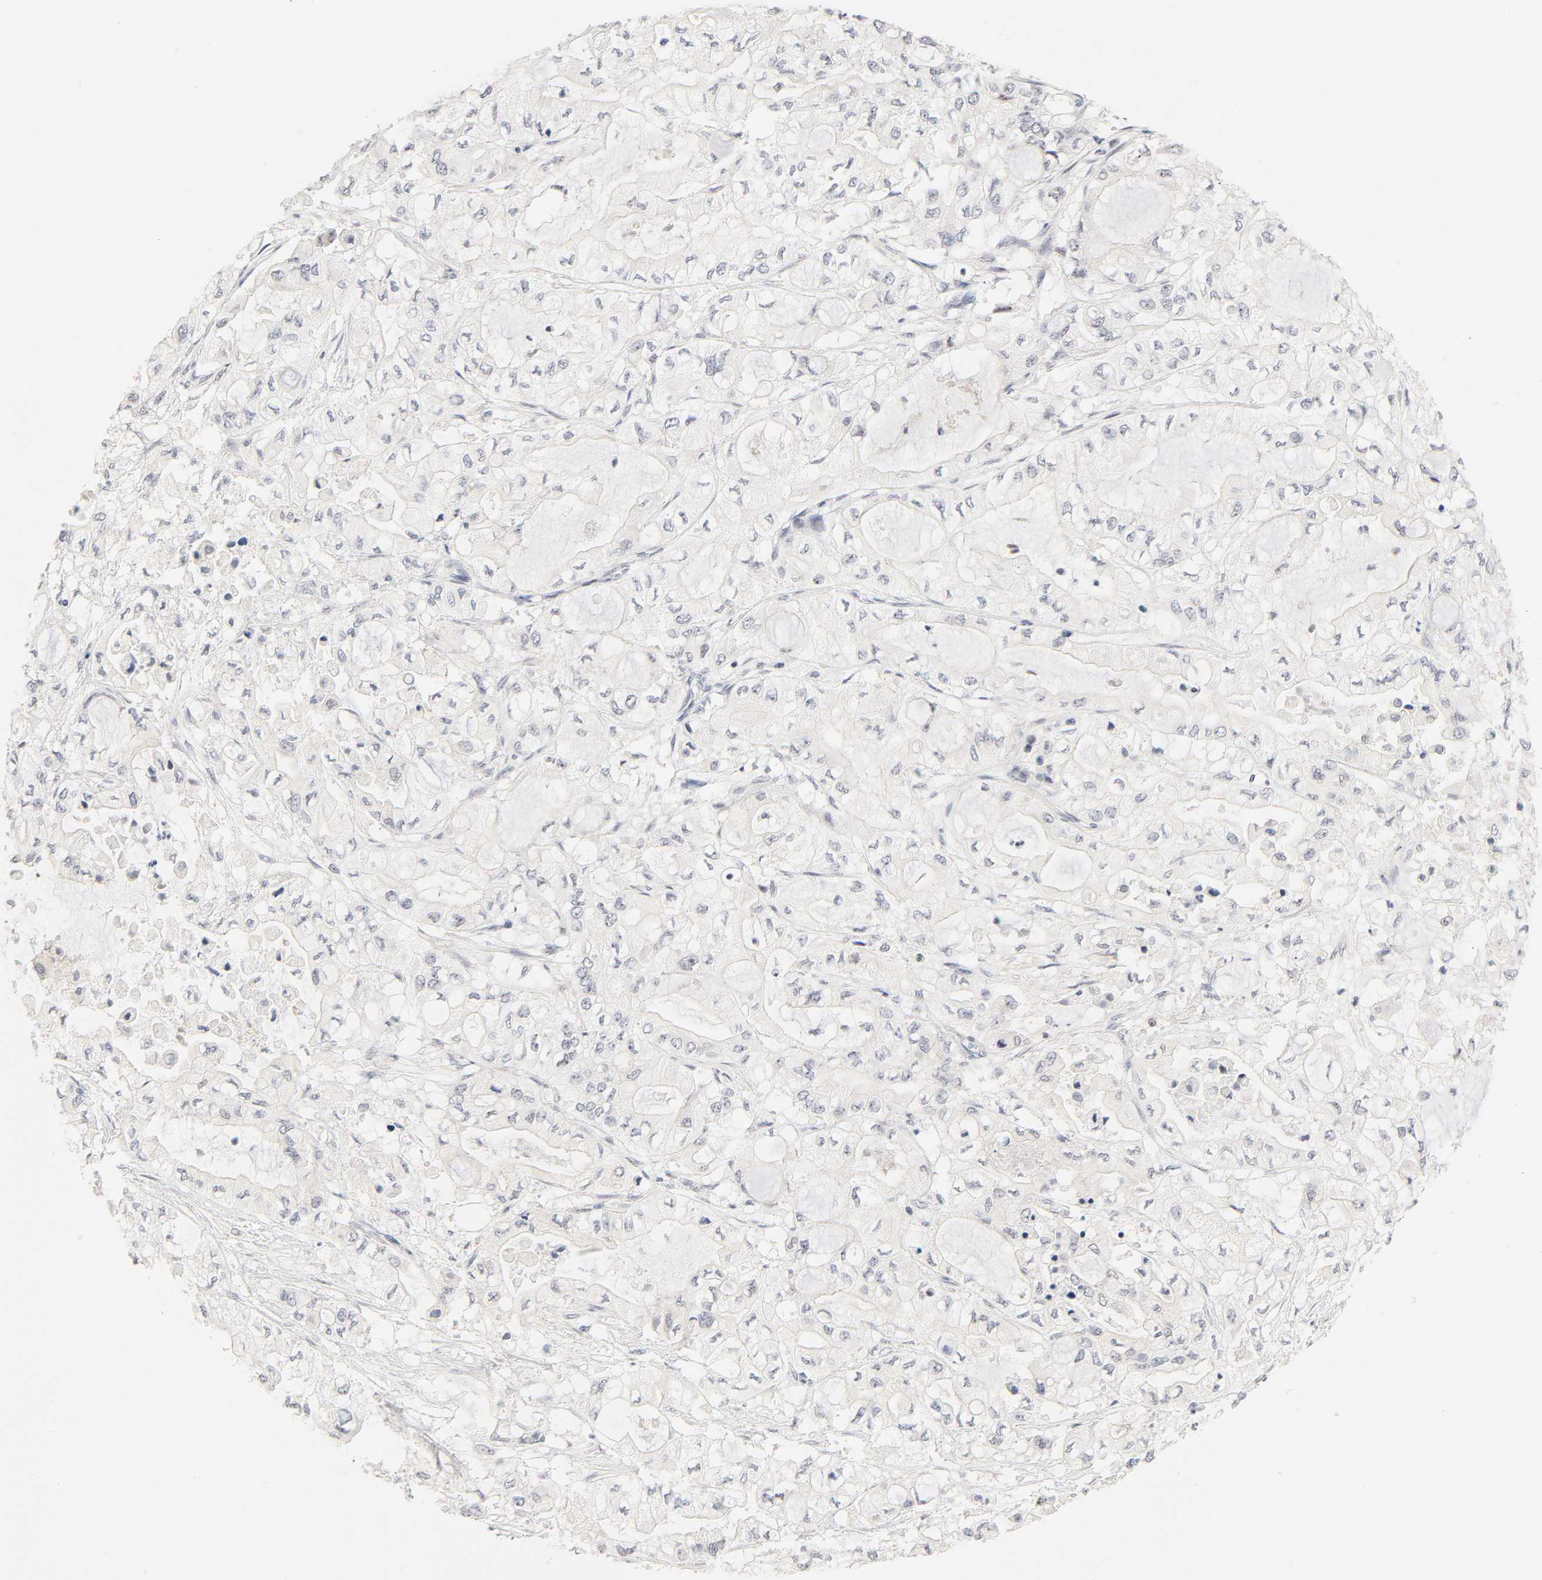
{"staining": {"intensity": "negative", "quantity": "none", "location": "none"}, "tissue": "pancreatic cancer", "cell_type": "Tumor cells", "image_type": "cancer", "snomed": [{"axis": "morphology", "description": "Adenocarcinoma, NOS"}, {"axis": "topography", "description": "Pancreas"}], "caption": "The image shows no significant staining in tumor cells of pancreatic cancer (adenocarcinoma).", "gene": "MNAT1", "patient": {"sex": "male", "age": 79}}